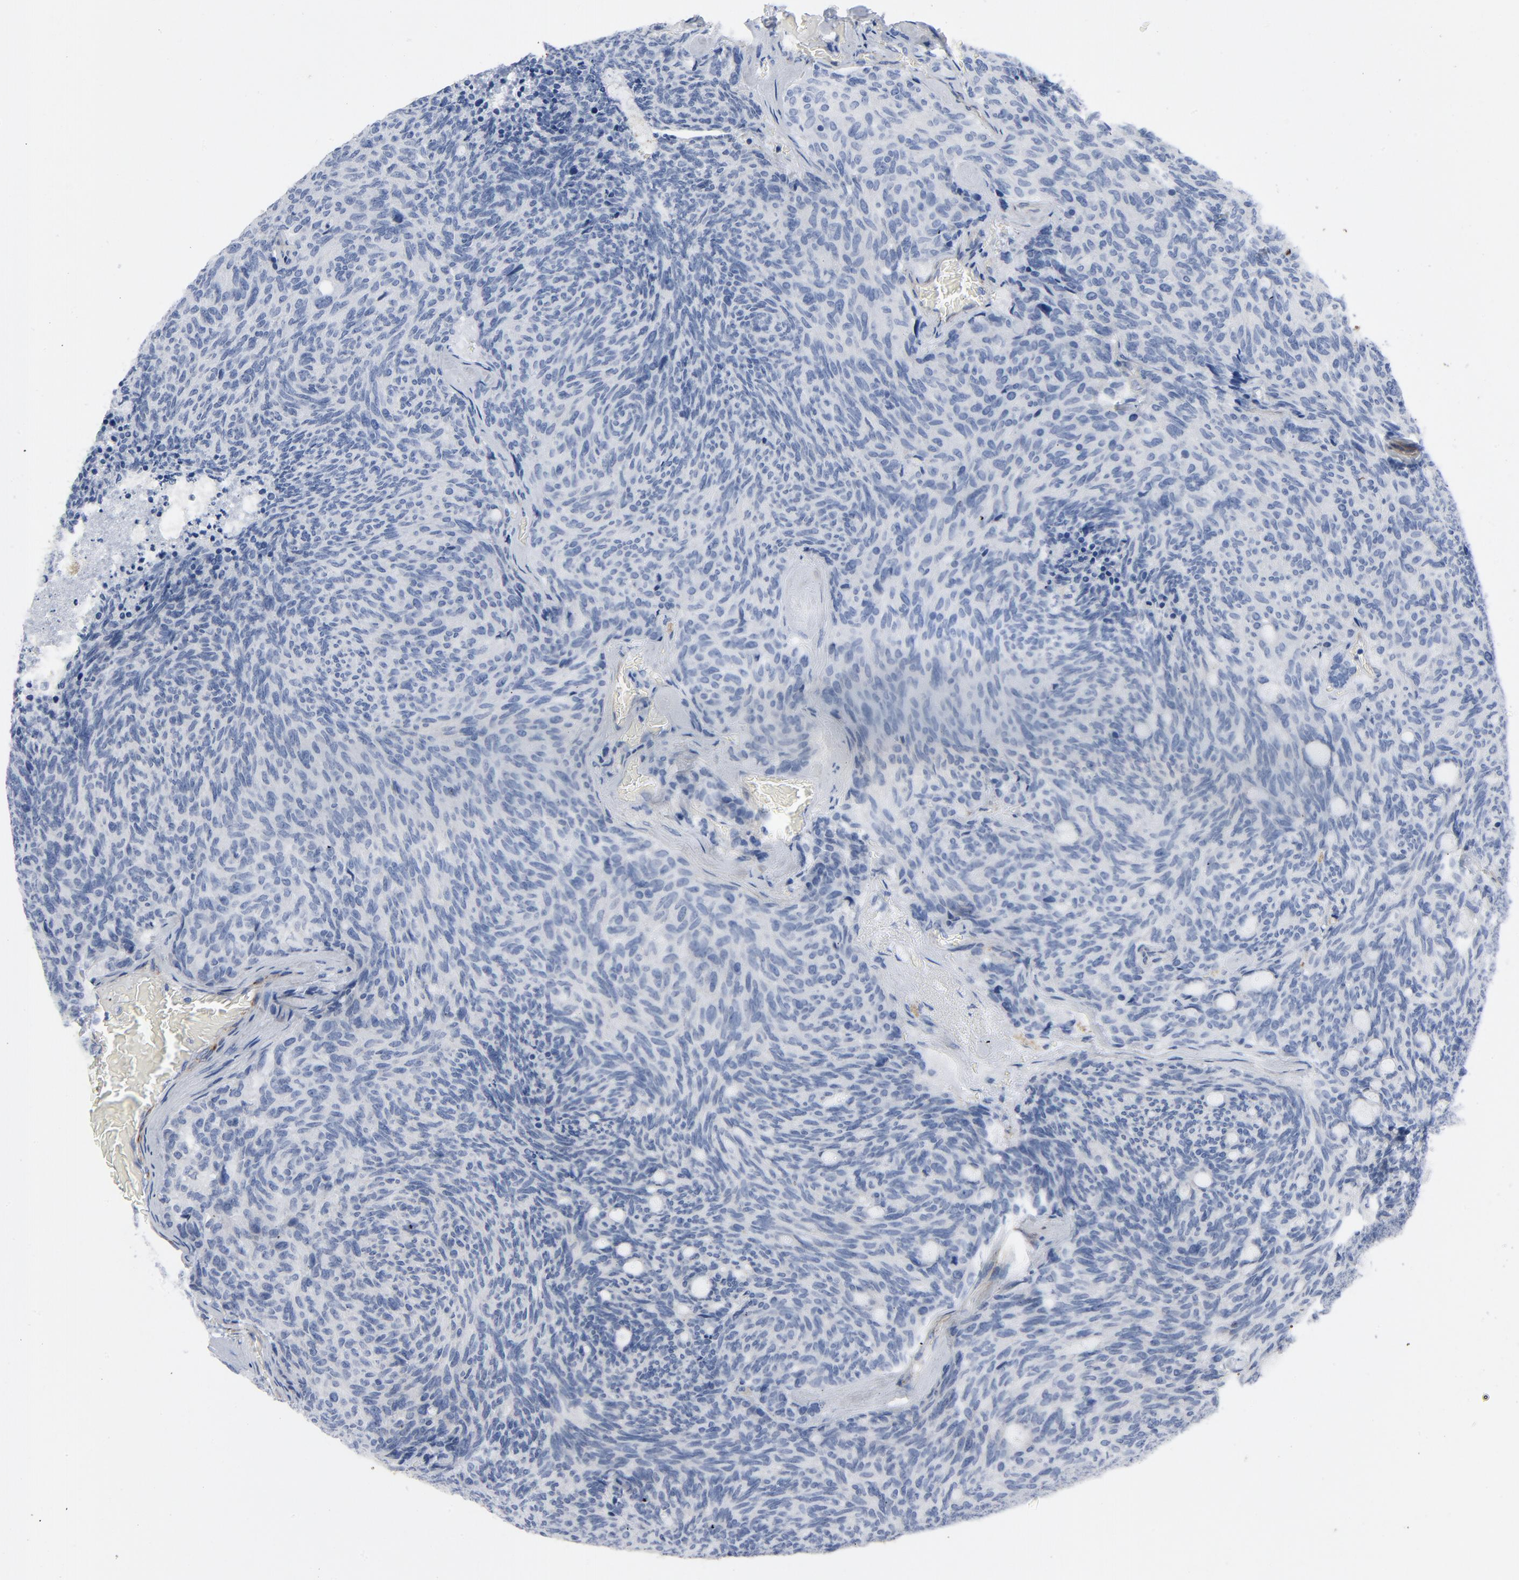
{"staining": {"intensity": "negative", "quantity": "none", "location": "none"}, "tissue": "carcinoid", "cell_type": "Tumor cells", "image_type": "cancer", "snomed": [{"axis": "morphology", "description": "Carcinoid, malignant, NOS"}, {"axis": "topography", "description": "Pancreas"}], "caption": "Immunohistochemistry histopathology image of neoplastic tissue: human carcinoid (malignant) stained with DAB exhibits no significant protein staining in tumor cells.", "gene": "LAMC1", "patient": {"sex": "female", "age": 54}}